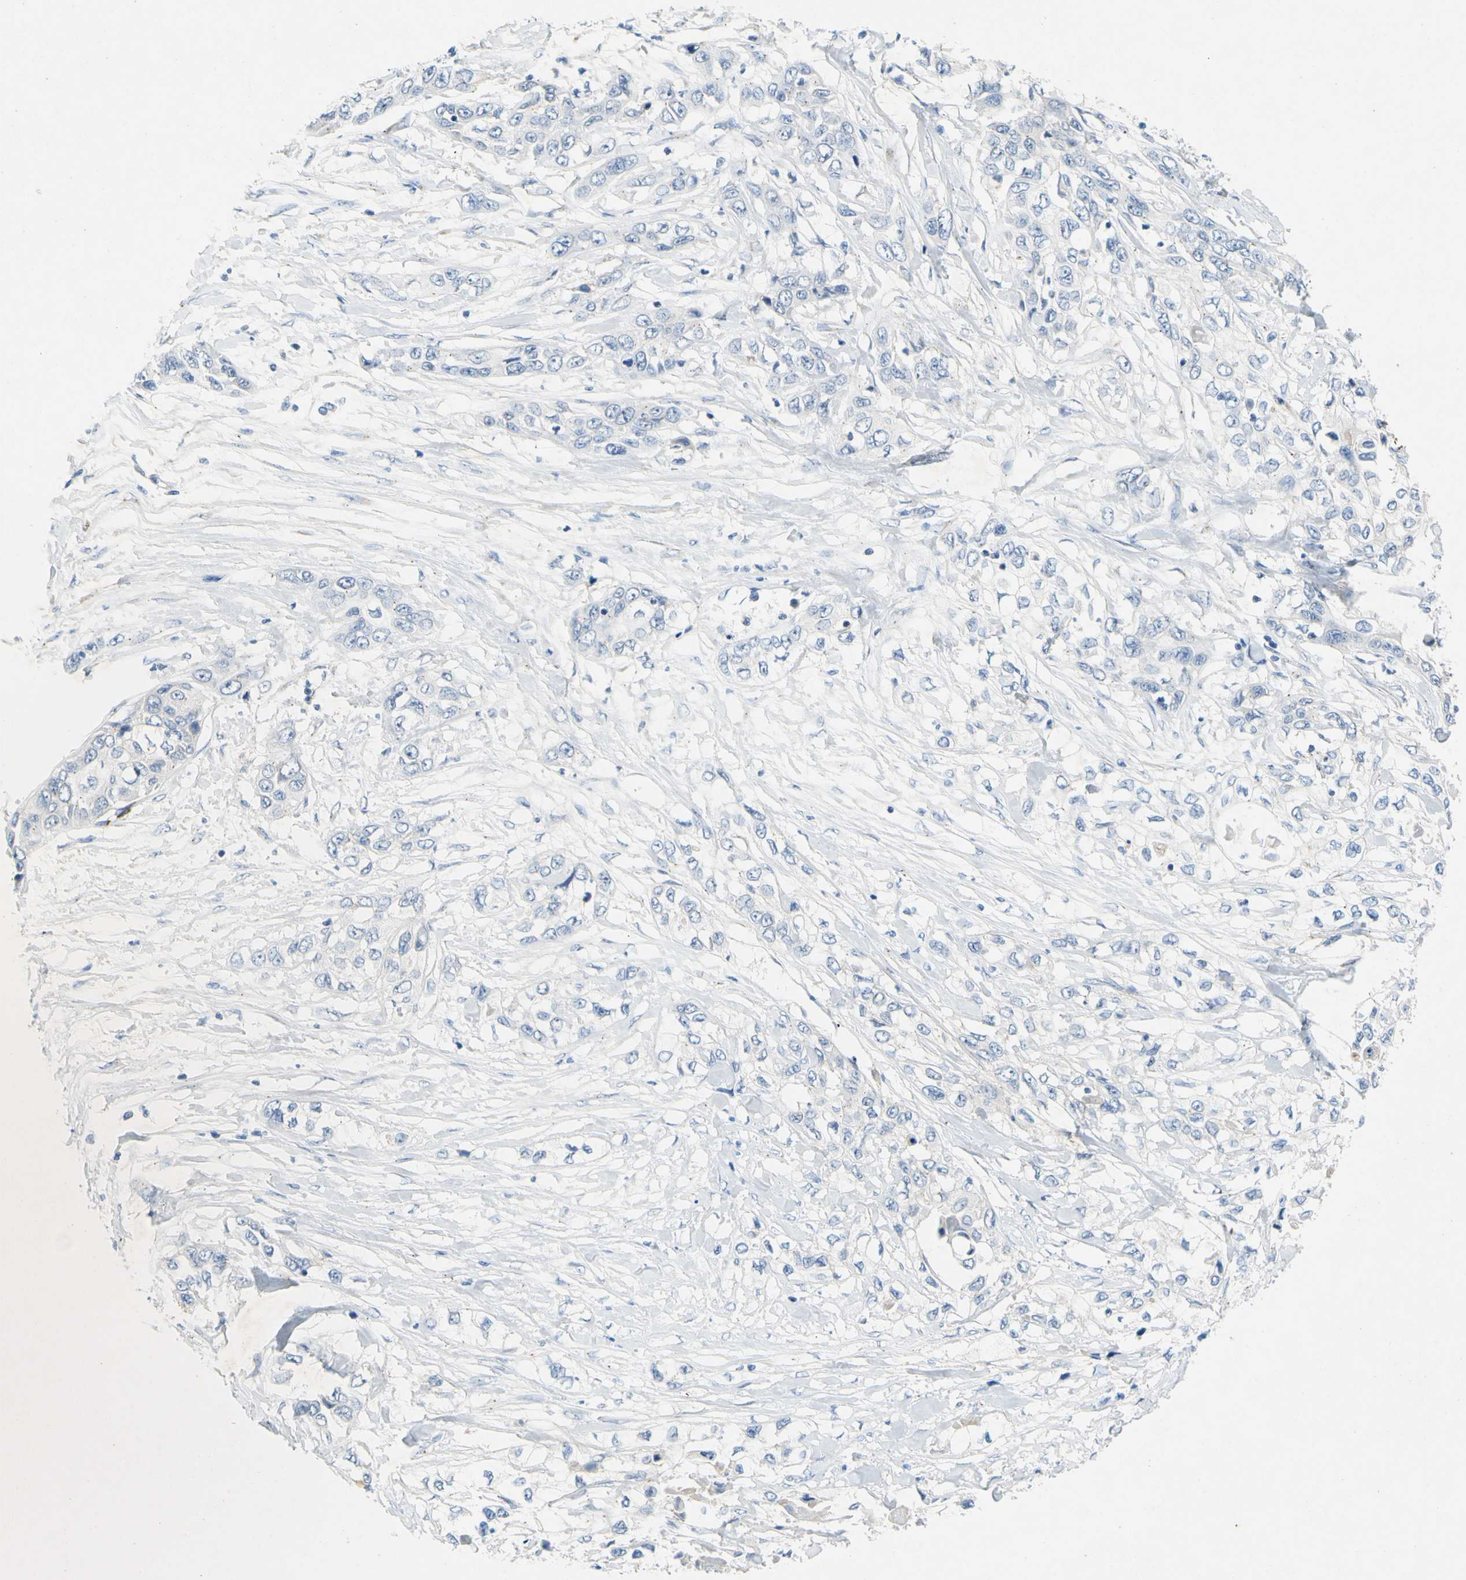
{"staining": {"intensity": "negative", "quantity": "none", "location": "none"}, "tissue": "pancreatic cancer", "cell_type": "Tumor cells", "image_type": "cancer", "snomed": [{"axis": "morphology", "description": "Adenocarcinoma, NOS"}, {"axis": "topography", "description": "Pancreas"}], "caption": "The IHC micrograph has no significant positivity in tumor cells of pancreatic adenocarcinoma tissue. The staining was performed using DAB to visualize the protein expression in brown, while the nuclei were stained in blue with hematoxylin (Magnification: 20x).", "gene": "GASK1B", "patient": {"sex": "female", "age": 70}}